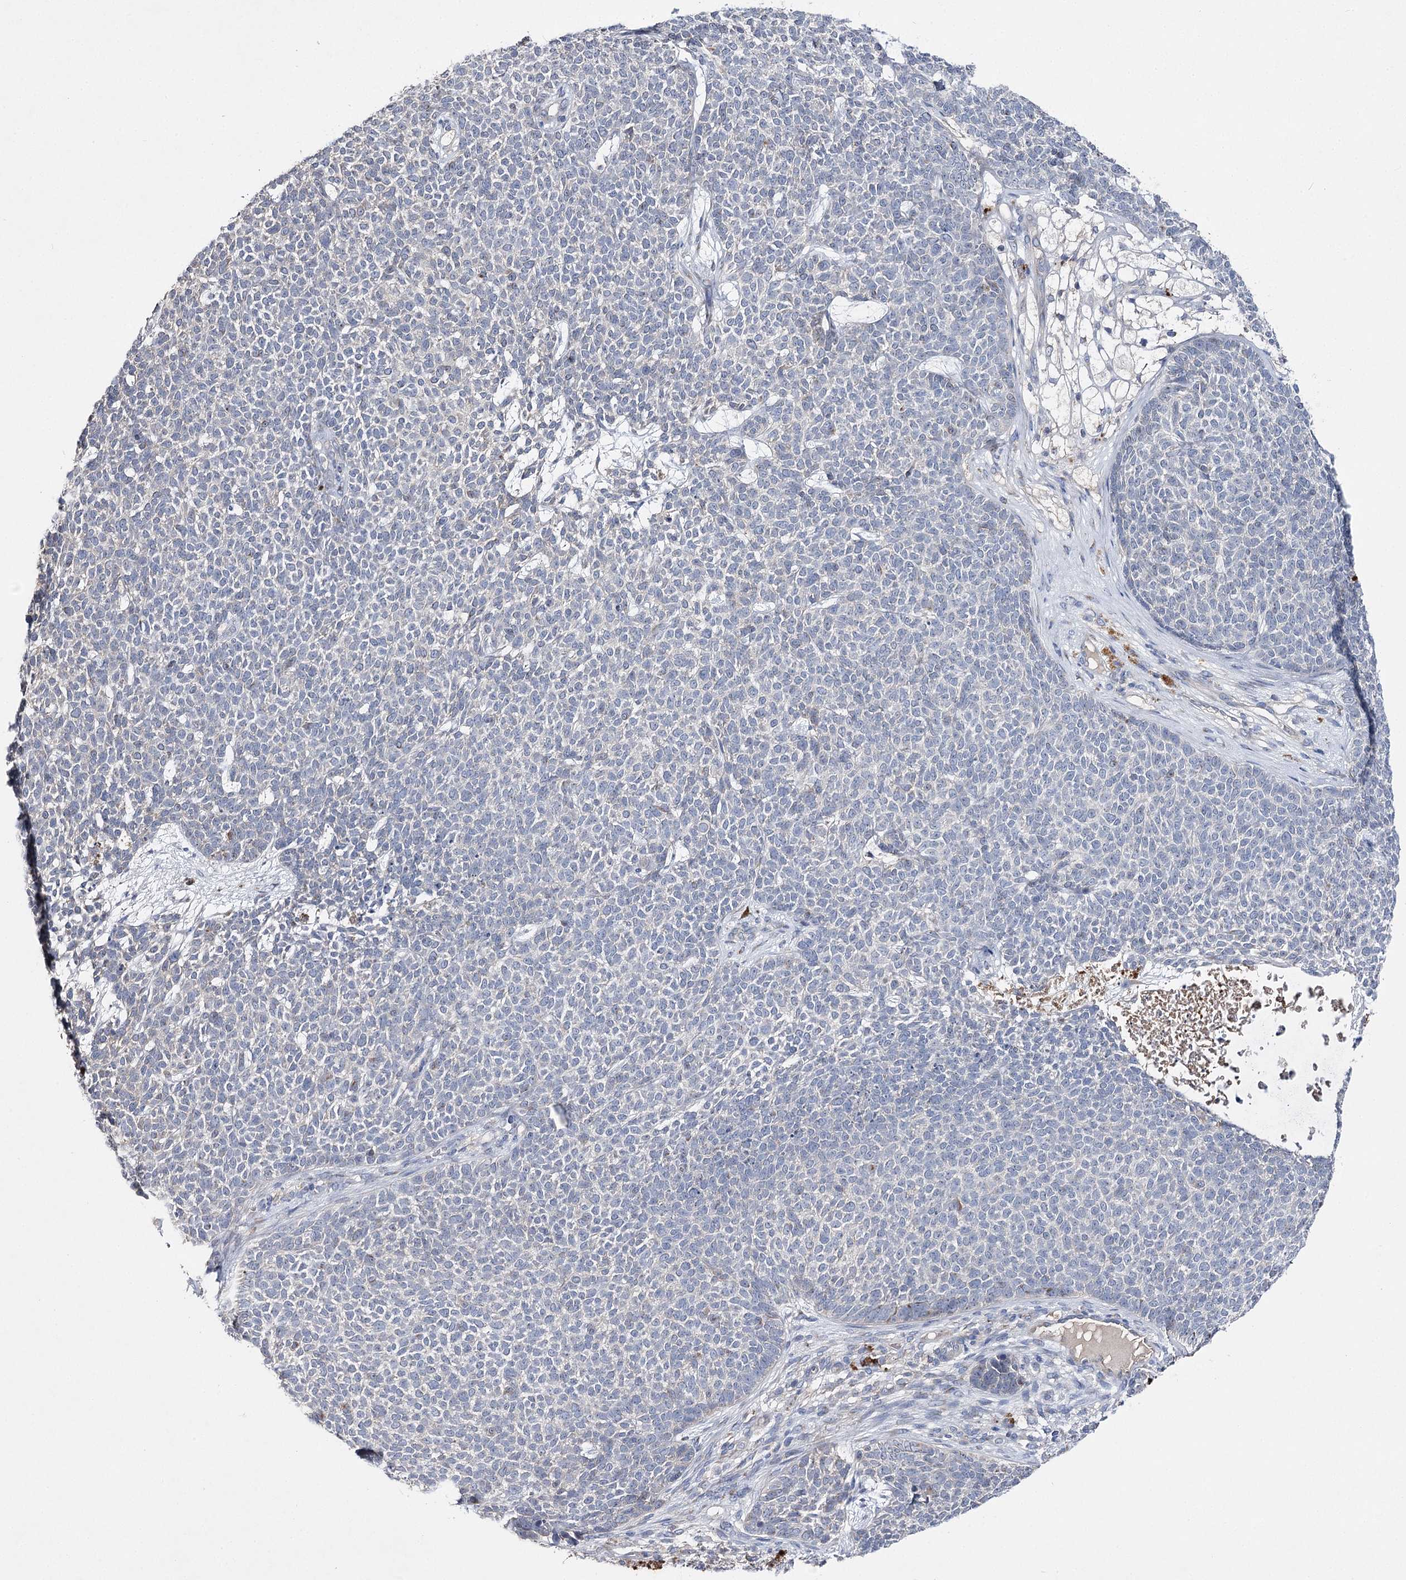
{"staining": {"intensity": "negative", "quantity": "none", "location": "none"}, "tissue": "skin cancer", "cell_type": "Tumor cells", "image_type": "cancer", "snomed": [{"axis": "morphology", "description": "Basal cell carcinoma"}, {"axis": "topography", "description": "Skin"}], "caption": "Basal cell carcinoma (skin) was stained to show a protein in brown. There is no significant positivity in tumor cells. (IHC, brightfield microscopy, high magnification).", "gene": "IL1RAP", "patient": {"sex": "female", "age": 84}}